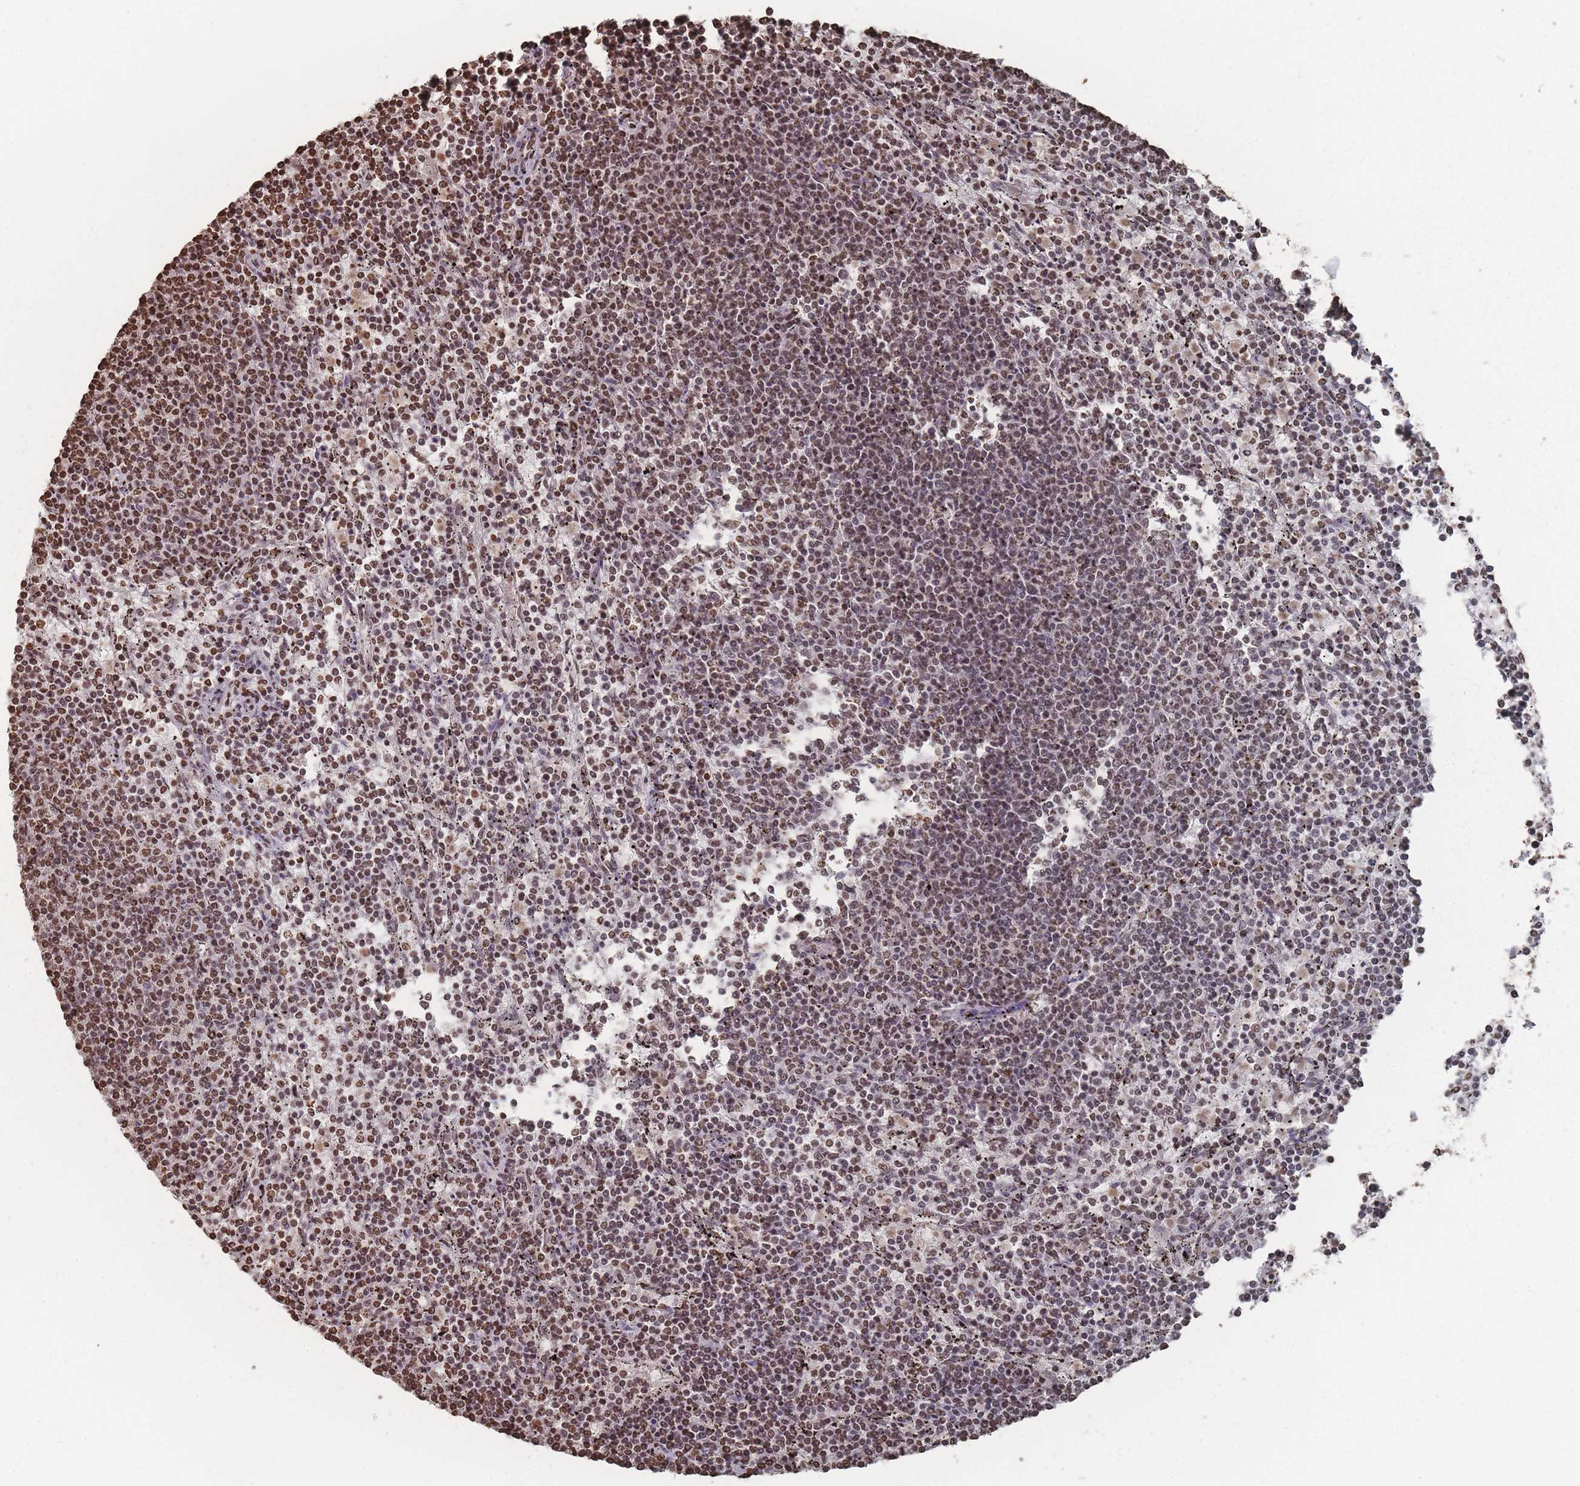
{"staining": {"intensity": "moderate", "quantity": ">75%", "location": "nuclear"}, "tissue": "lymphoma", "cell_type": "Tumor cells", "image_type": "cancer", "snomed": [{"axis": "morphology", "description": "Malignant lymphoma, non-Hodgkin's type, Low grade"}, {"axis": "topography", "description": "Spleen"}], "caption": "Protein analysis of low-grade malignant lymphoma, non-Hodgkin's type tissue demonstrates moderate nuclear positivity in approximately >75% of tumor cells. (DAB (3,3'-diaminobenzidine) = brown stain, brightfield microscopy at high magnification).", "gene": "PLEKHG5", "patient": {"sex": "female", "age": 50}}